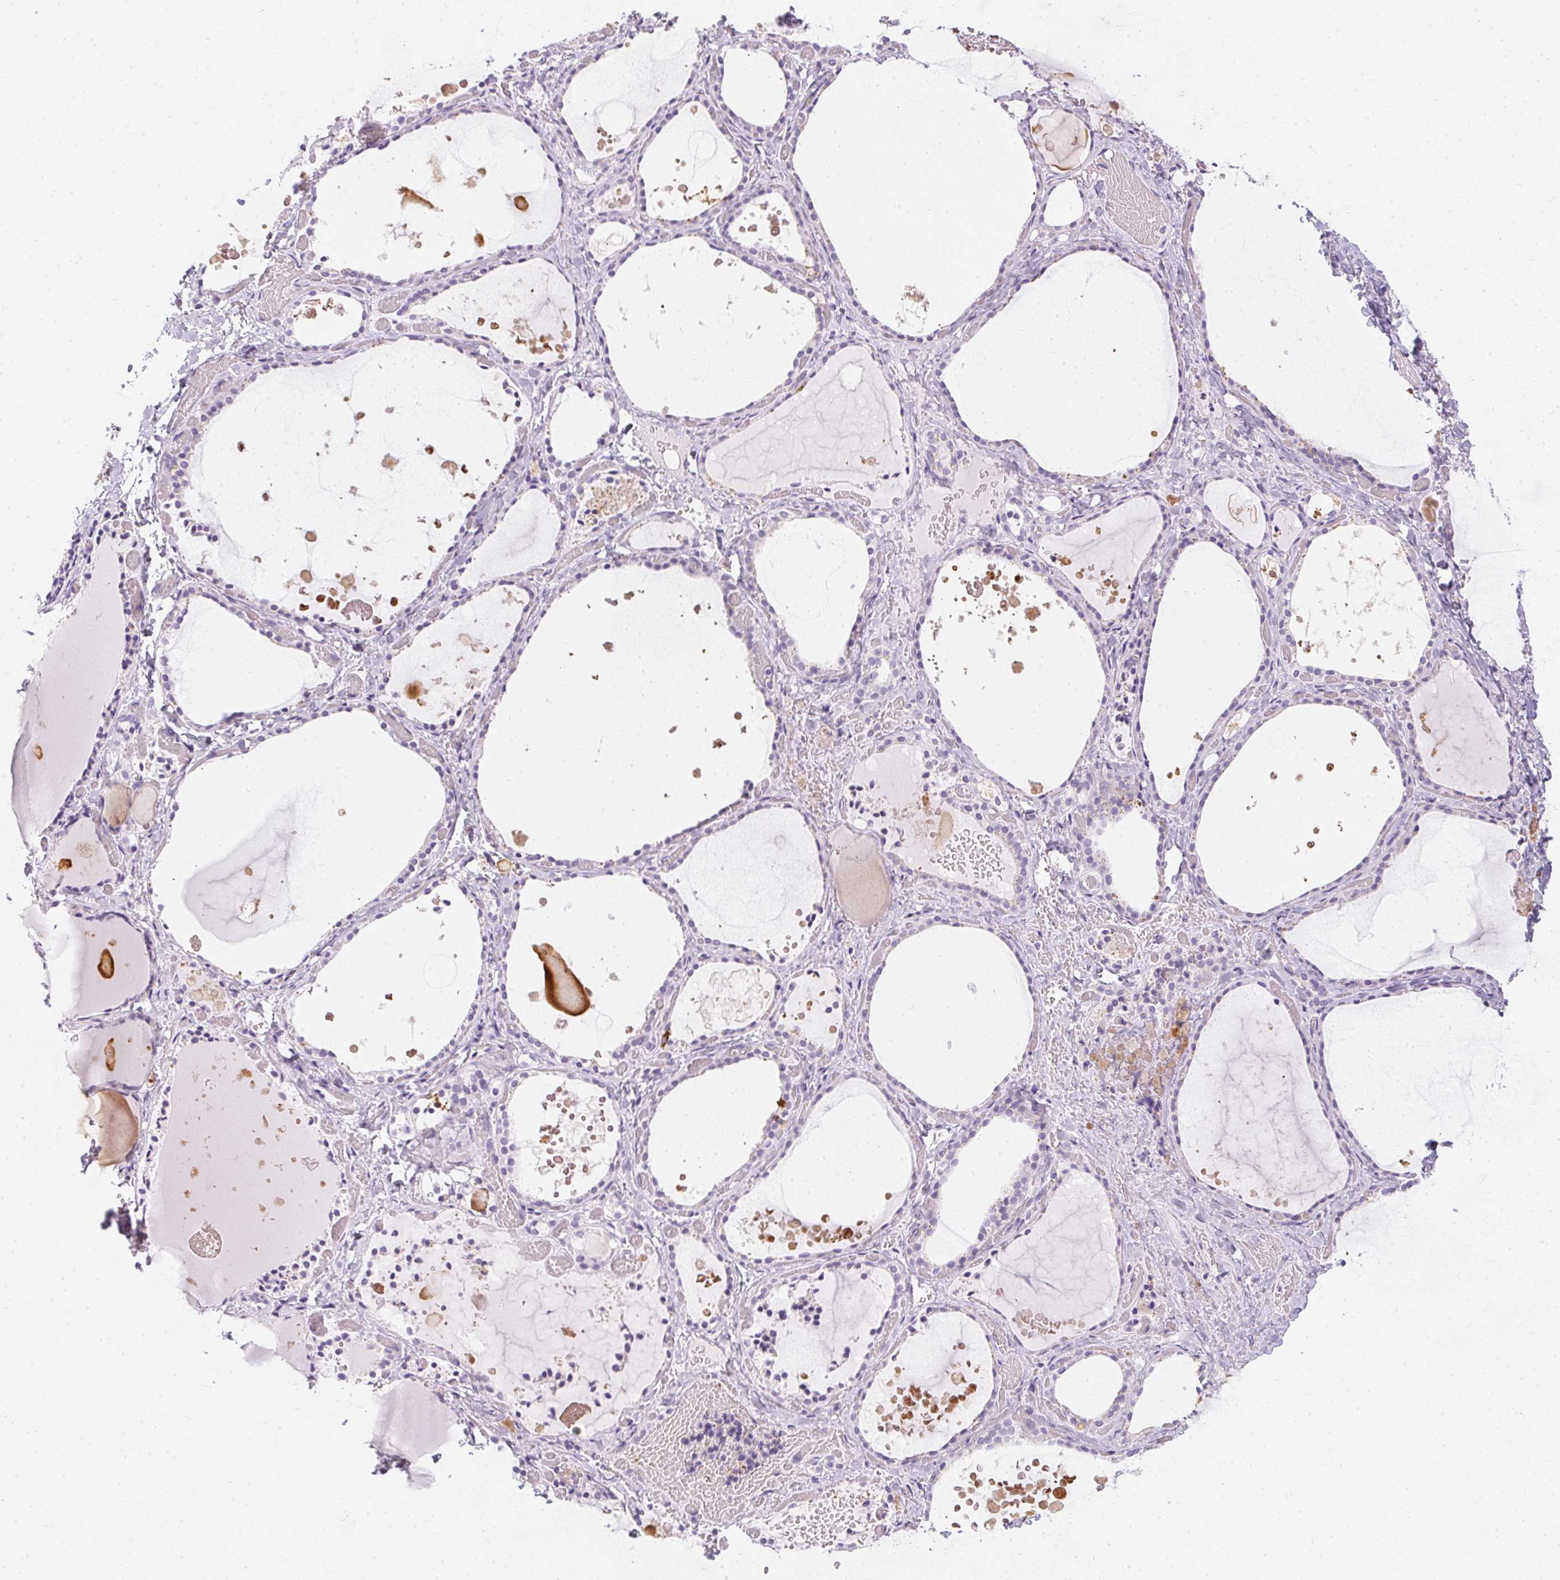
{"staining": {"intensity": "negative", "quantity": "none", "location": "none"}, "tissue": "thyroid gland", "cell_type": "Glandular cells", "image_type": "normal", "snomed": [{"axis": "morphology", "description": "Normal tissue, NOS"}, {"axis": "topography", "description": "Thyroid gland"}], "caption": "Protein analysis of normal thyroid gland displays no significant expression in glandular cells. (DAB (3,3'-diaminobenzidine) immunohistochemistry (IHC), high magnification).", "gene": "PPY", "patient": {"sex": "female", "age": 56}}